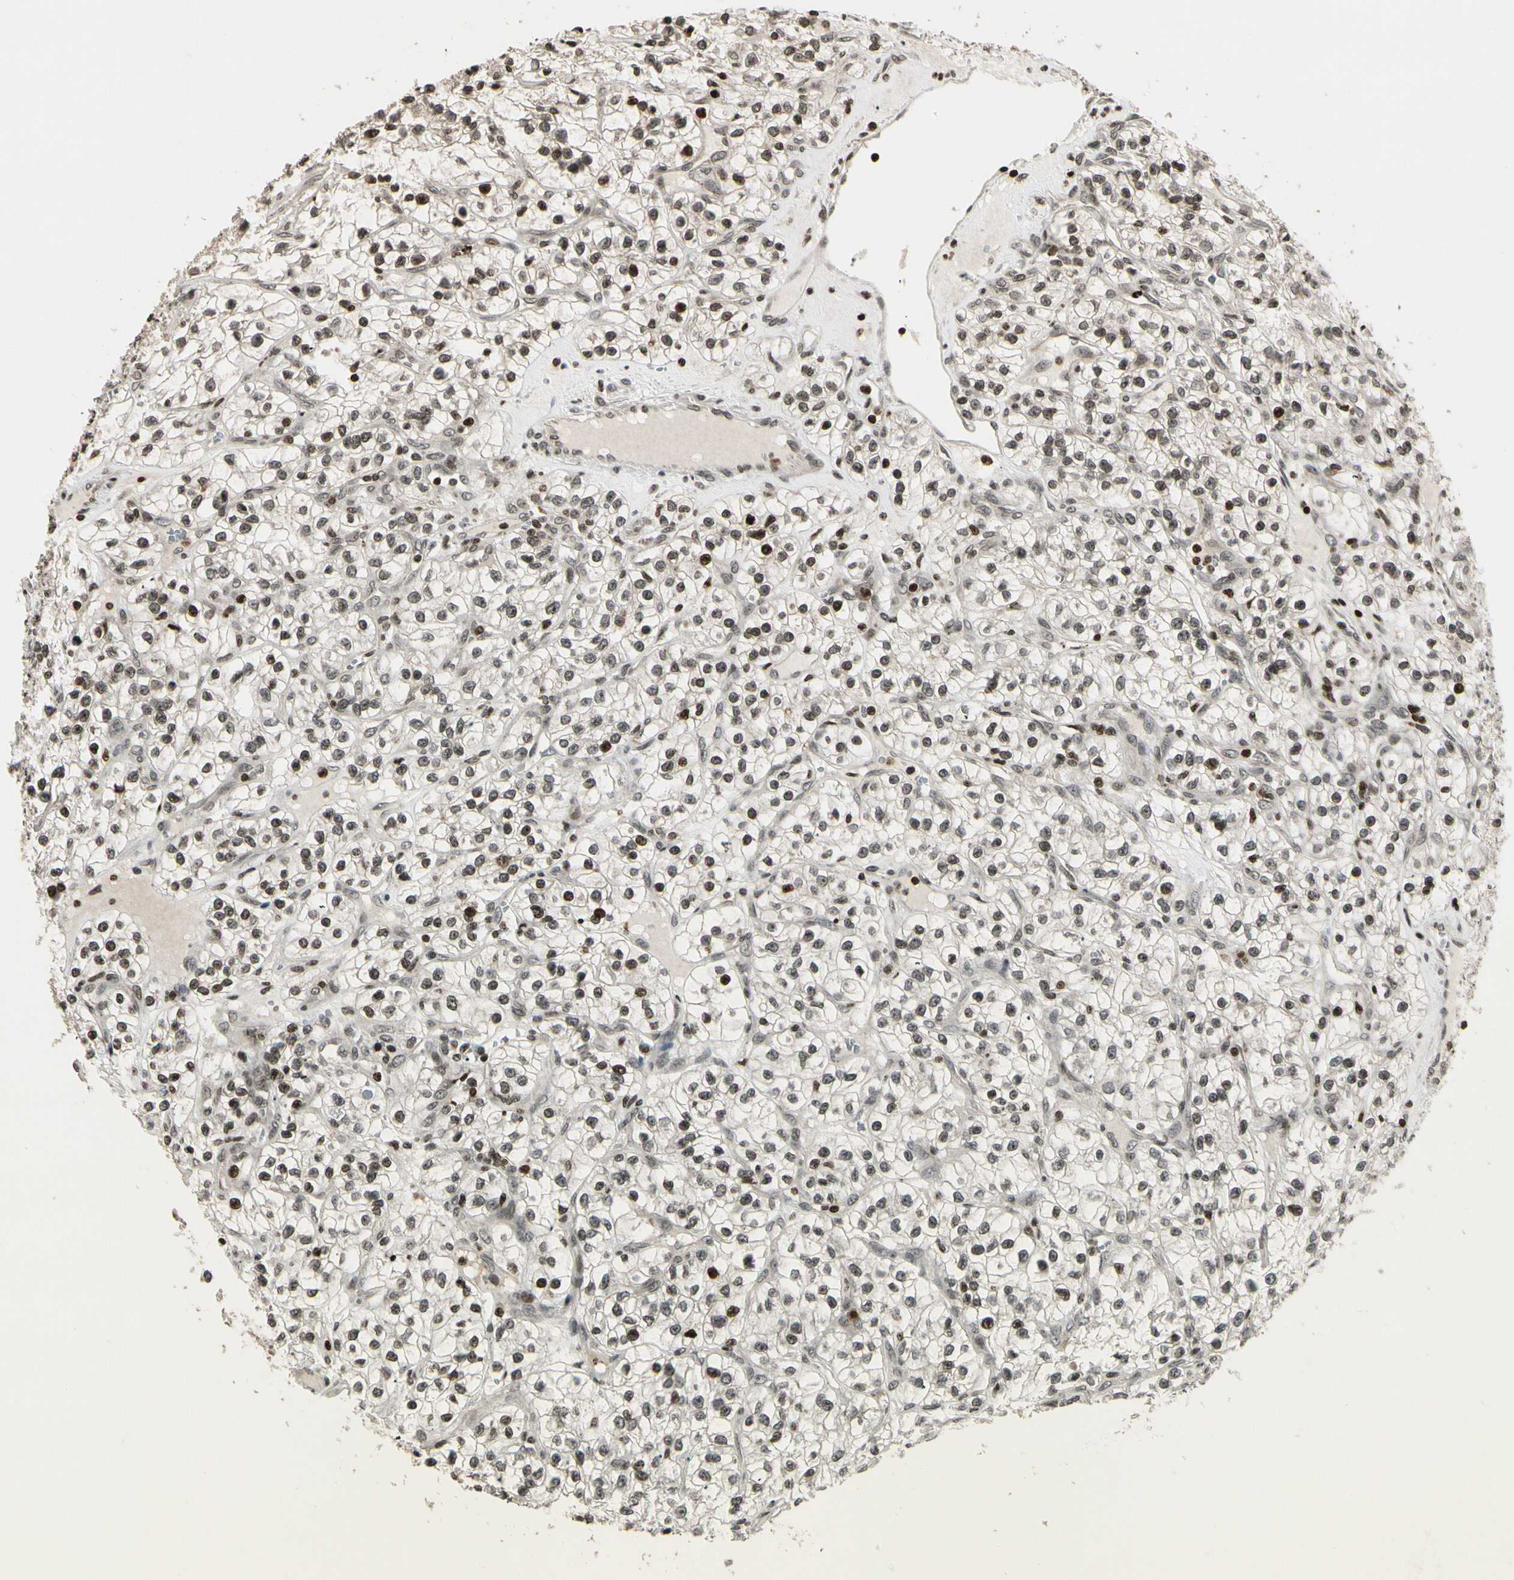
{"staining": {"intensity": "moderate", "quantity": ">75%", "location": "nuclear"}, "tissue": "renal cancer", "cell_type": "Tumor cells", "image_type": "cancer", "snomed": [{"axis": "morphology", "description": "Adenocarcinoma, NOS"}, {"axis": "topography", "description": "Kidney"}], "caption": "This is a photomicrograph of IHC staining of renal adenocarcinoma, which shows moderate positivity in the nuclear of tumor cells.", "gene": "TSHZ3", "patient": {"sex": "female", "age": 57}}